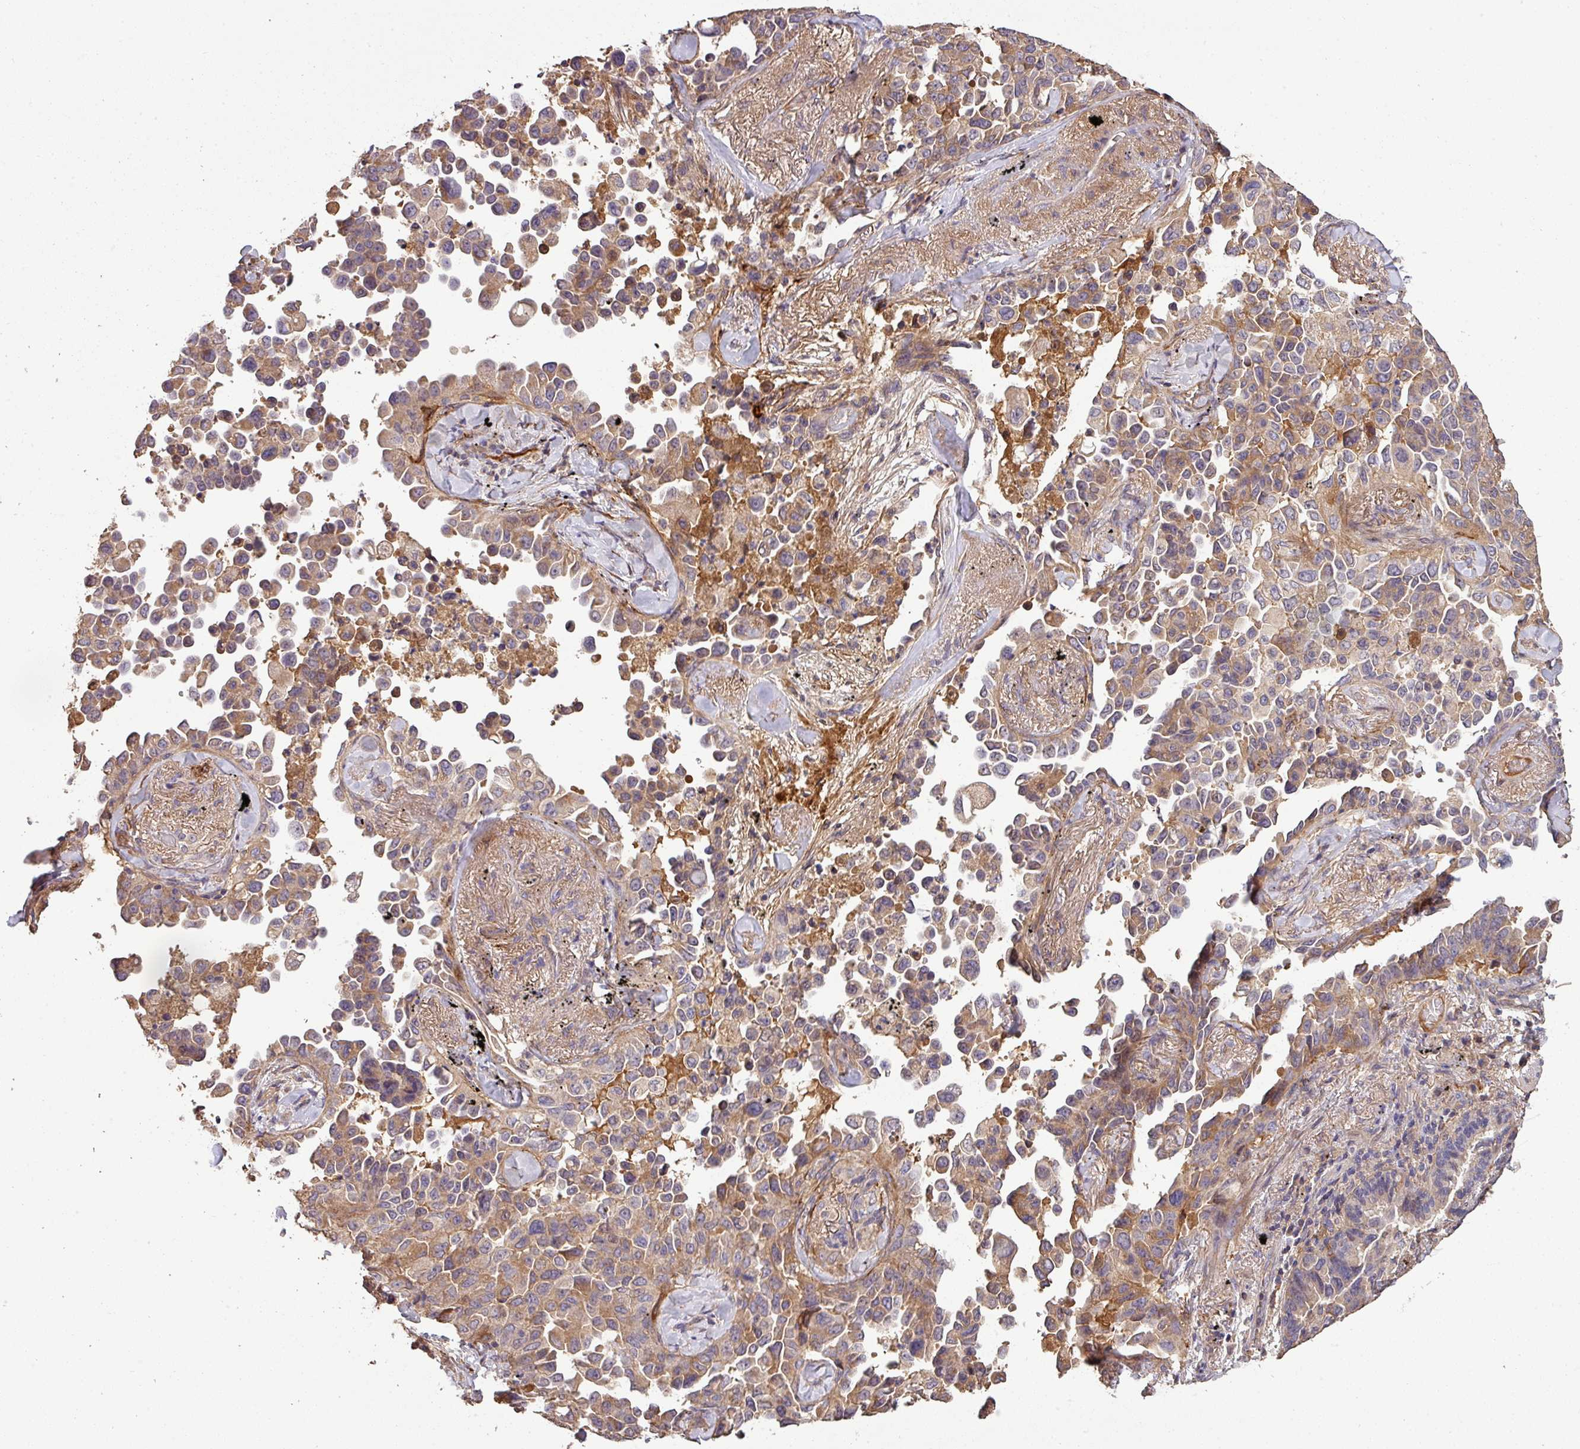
{"staining": {"intensity": "moderate", "quantity": ">75%", "location": "cytoplasmic/membranous"}, "tissue": "lung cancer", "cell_type": "Tumor cells", "image_type": "cancer", "snomed": [{"axis": "morphology", "description": "Adenocarcinoma, NOS"}, {"axis": "topography", "description": "Lung"}], "caption": "Brown immunohistochemical staining in lung cancer shows moderate cytoplasmic/membranous expression in approximately >75% of tumor cells. The protein is stained brown, and the nuclei are stained in blue (DAB (3,3'-diaminobenzidine) IHC with brightfield microscopy, high magnification).", "gene": "ISLR", "patient": {"sex": "female", "age": 67}}